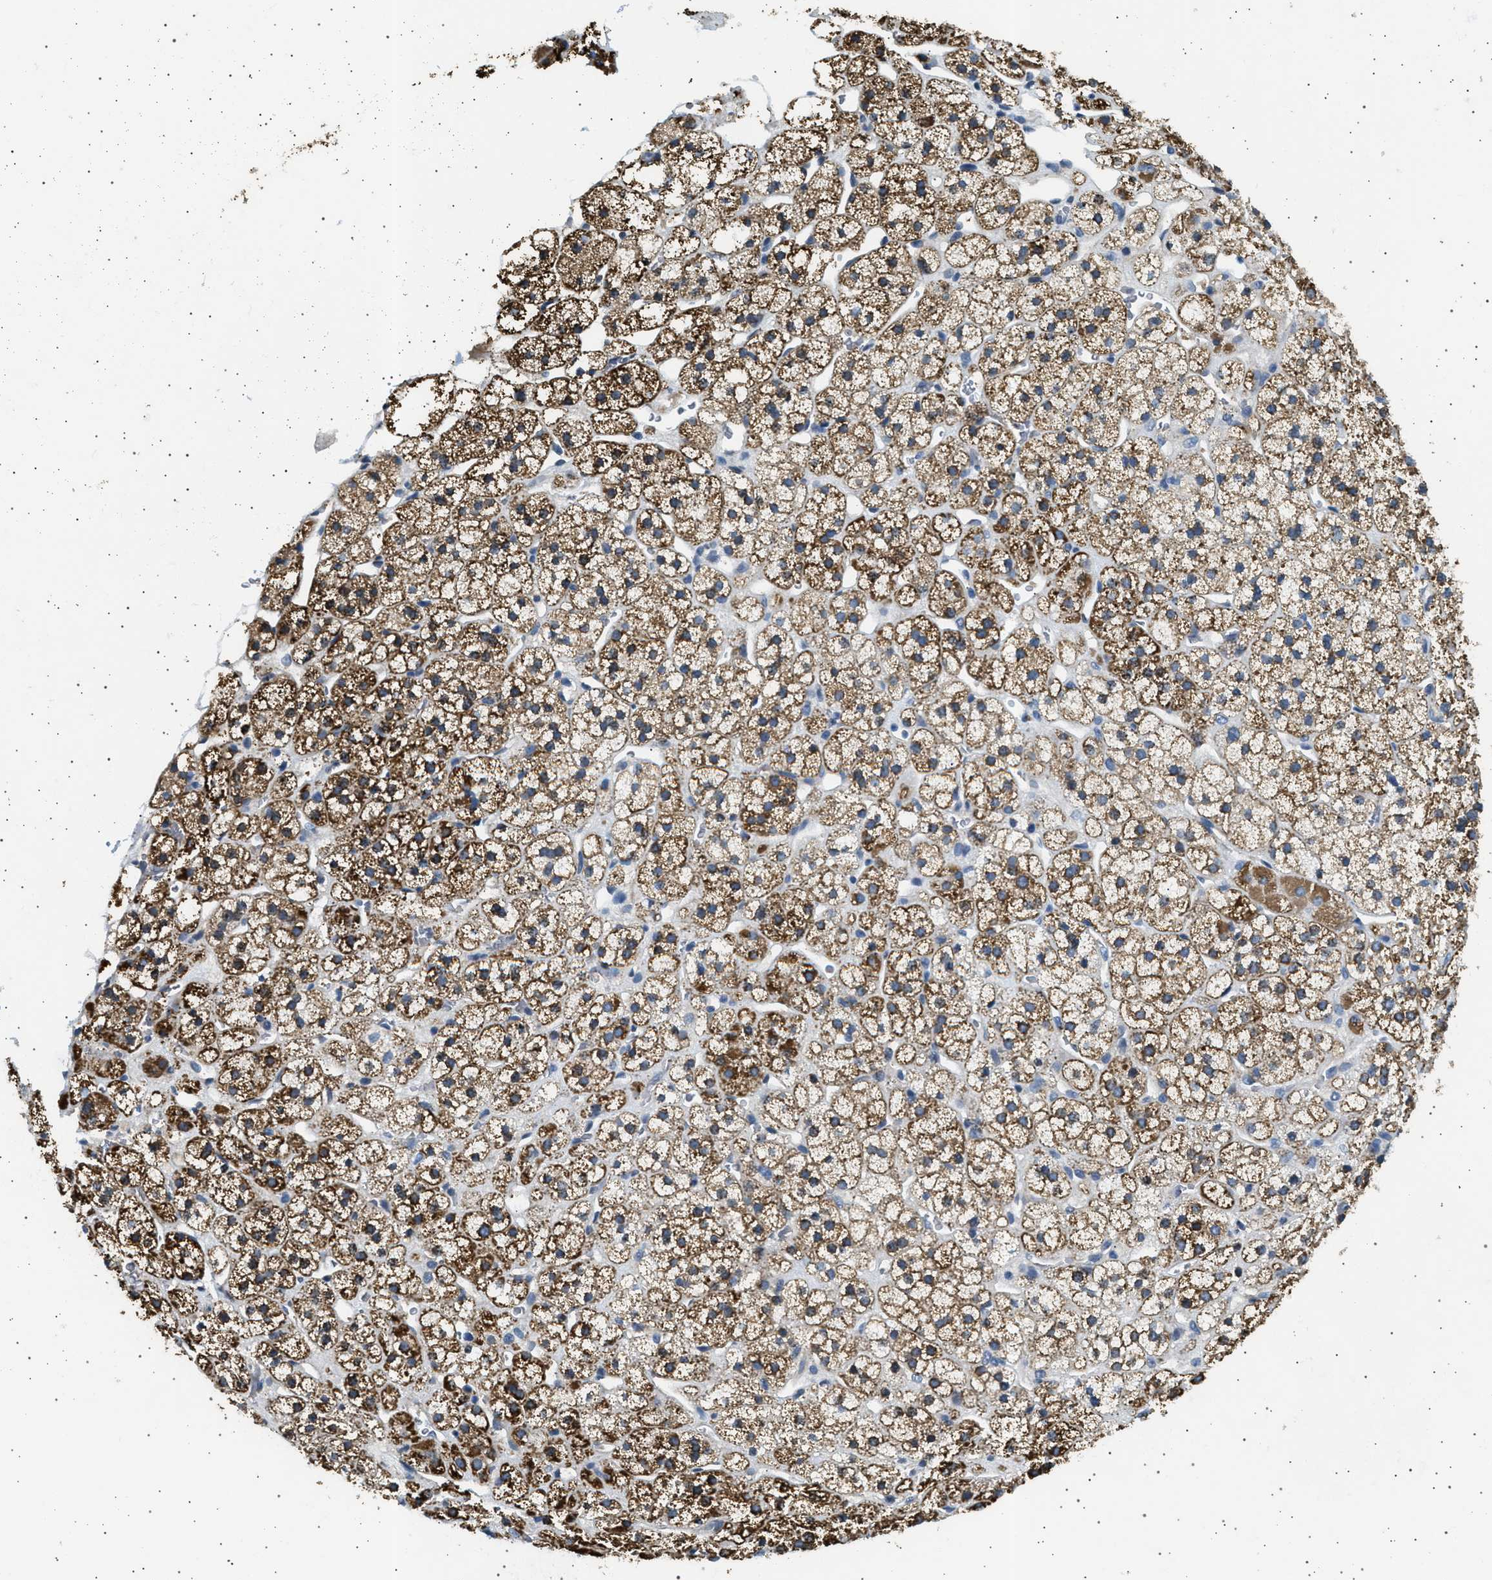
{"staining": {"intensity": "strong", "quantity": ">75%", "location": "cytoplasmic/membranous"}, "tissue": "adrenal gland", "cell_type": "Glandular cells", "image_type": "normal", "snomed": [{"axis": "morphology", "description": "Normal tissue, NOS"}, {"axis": "topography", "description": "Adrenal gland"}], "caption": "Protein staining exhibits strong cytoplasmic/membranous staining in approximately >75% of glandular cells in unremarkable adrenal gland. The staining was performed using DAB (3,3'-diaminobenzidine), with brown indicating positive protein expression. Nuclei are stained blue with hematoxylin.", "gene": "KCNA4", "patient": {"sex": "male", "age": 56}}